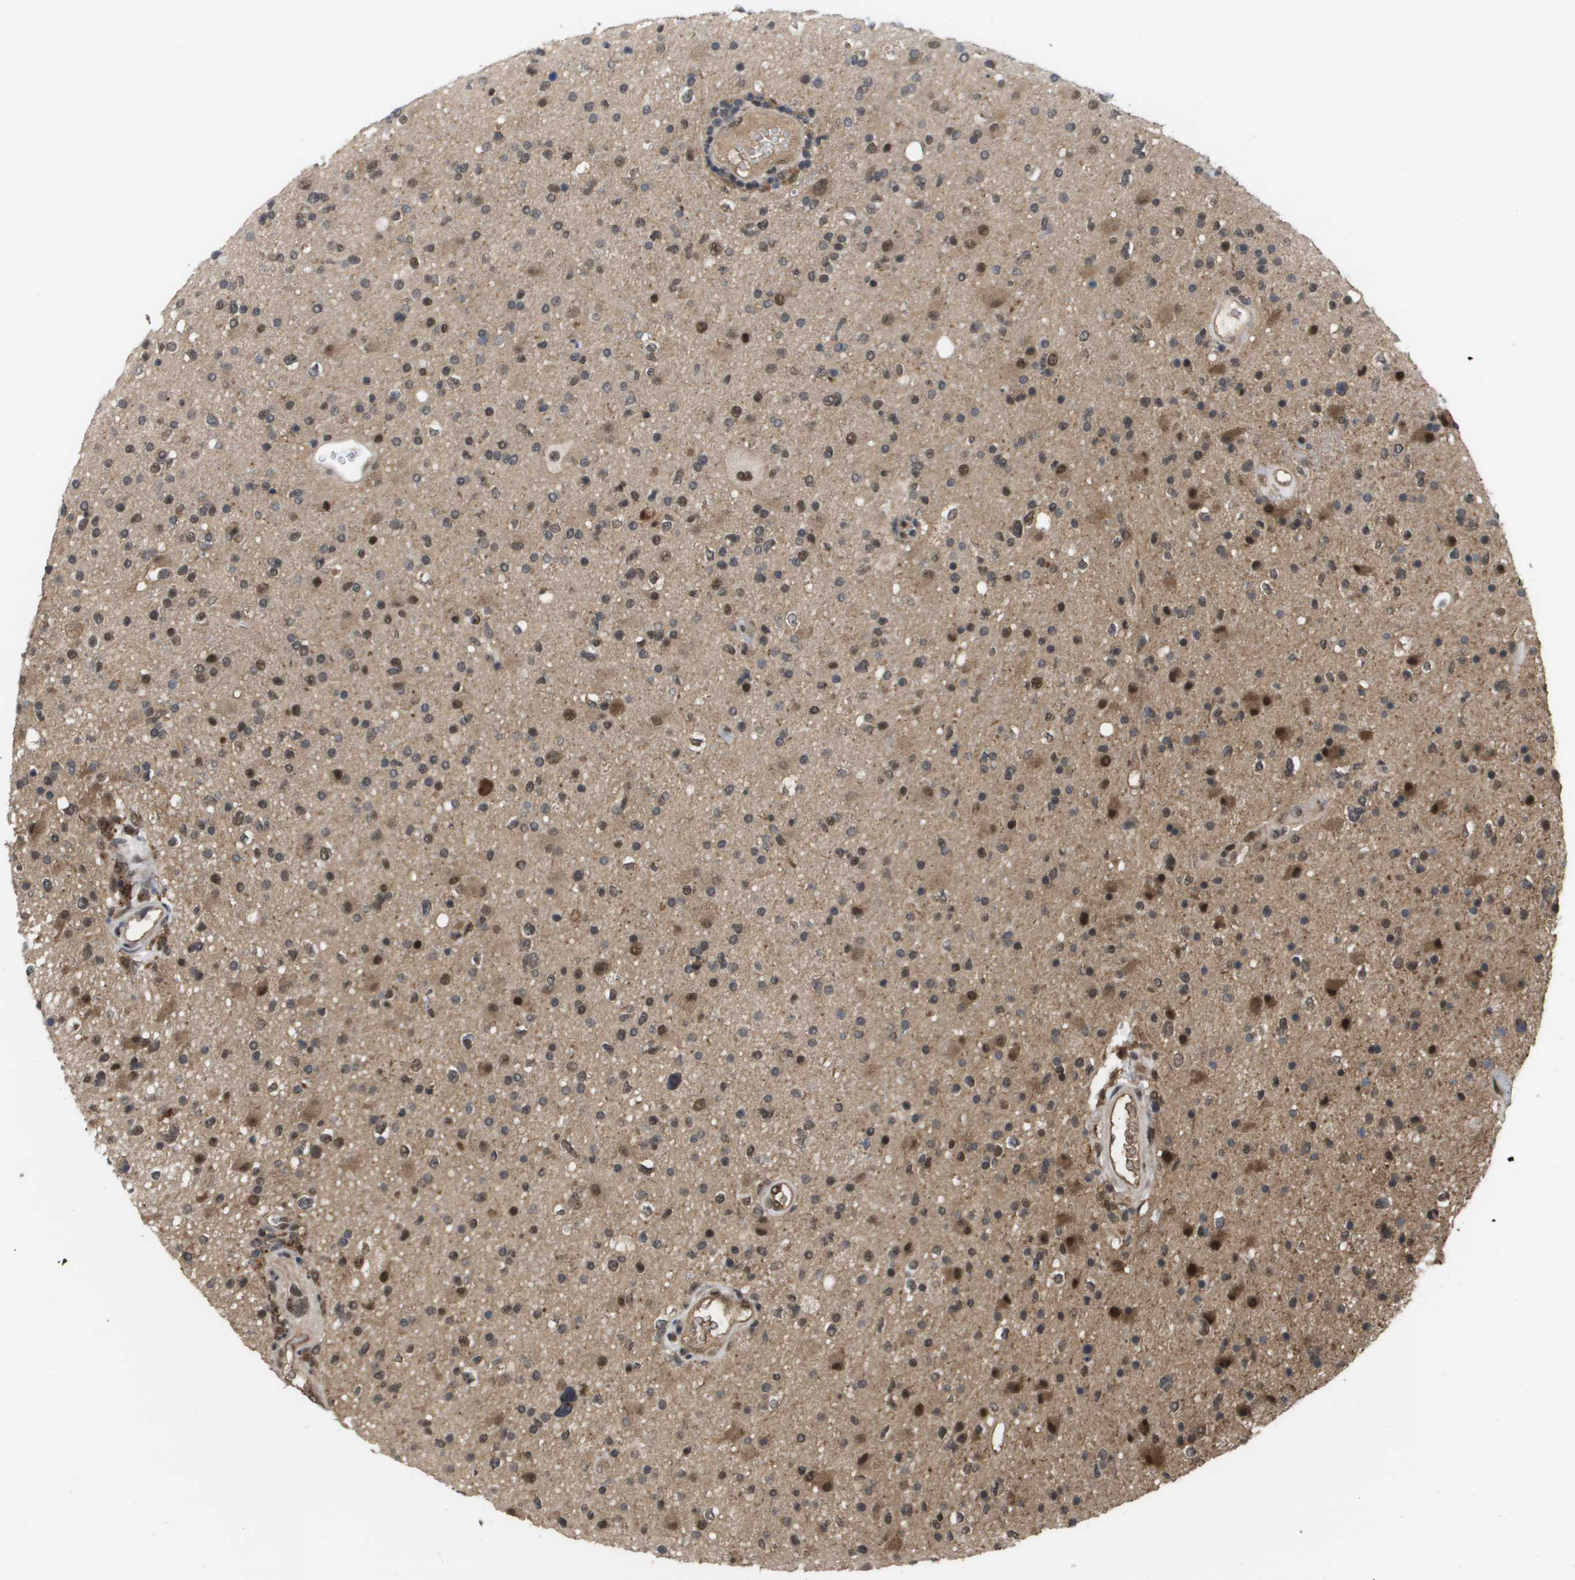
{"staining": {"intensity": "moderate", "quantity": ">75%", "location": "nuclear"}, "tissue": "glioma", "cell_type": "Tumor cells", "image_type": "cancer", "snomed": [{"axis": "morphology", "description": "Glioma, malignant, High grade"}, {"axis": "topography", "description": "Brain"}], "caption": "Approximately >75% of tumor cells in human glioma reveal moderate nuclear protein positivity as visualized by brown immunohistochemical staining.", "gene": "AMBRA1", "patient": {"sex": "male", "age": 33}}